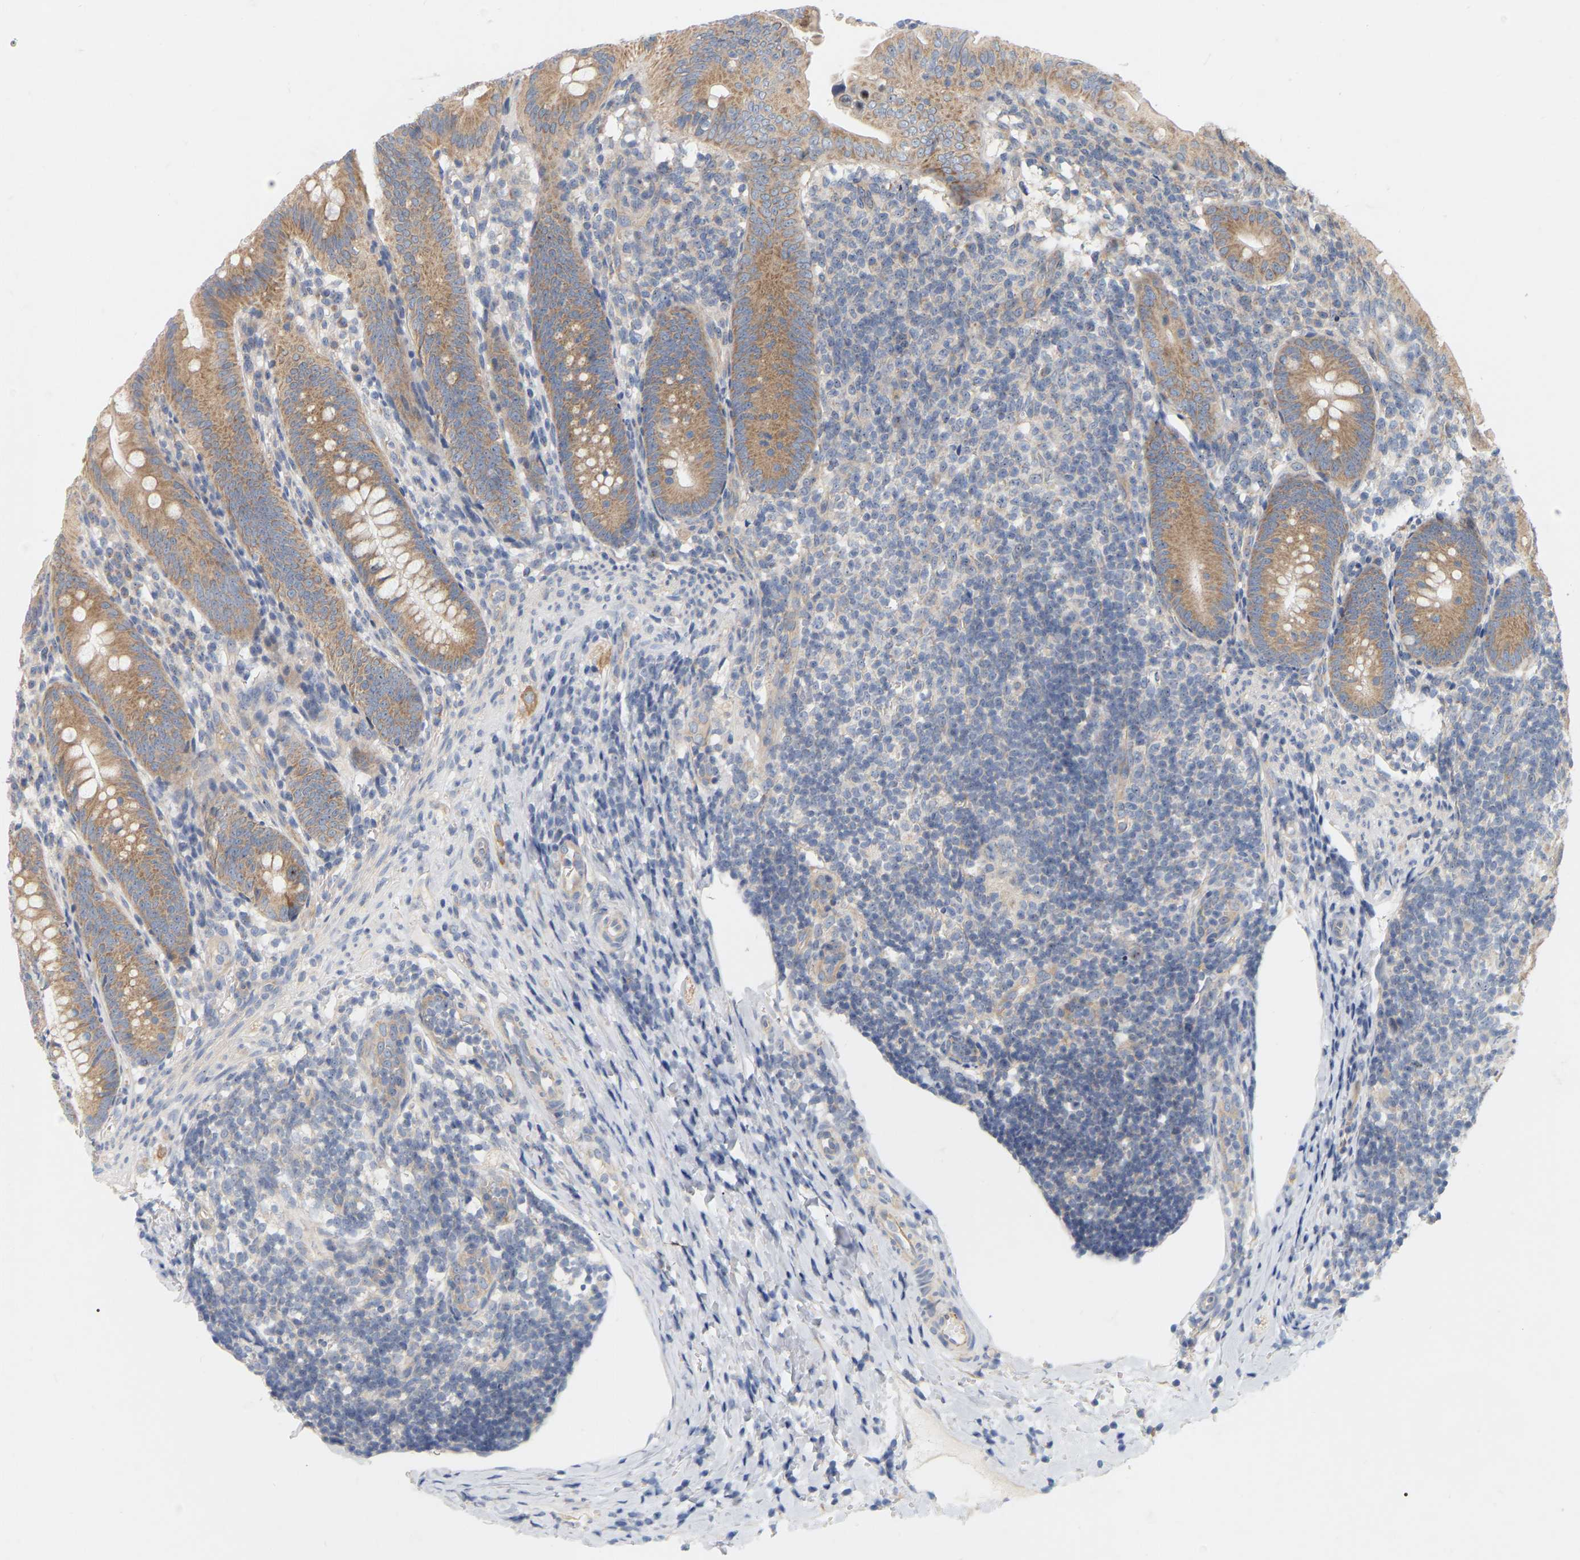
{"staining": {"intensity": "moderate", "quantity": ">75%", "location": "cytoplasmic/membranous"}, "tissue": "appendix", "cell_type": "Glandular cells", "image_type": "normal", "snomed": [{"axis": "morphology", "description": "Normal tissue, NOS"}, {"axis": "topography", "description": "Appendix"}], "caption": "High-power microscopy captured an IHC photomicrograph of unremarkable appendix, revealing moderate cytoplasmic/membranous staining in approximately >75% of glandular cells. The staining is performed using DAB brown chromogen to label protein expression. The nuclei are counter-stained blue using hematoxylin.", "gene": "MINDY4", "patient": {"sex": "male", "age": 1}}